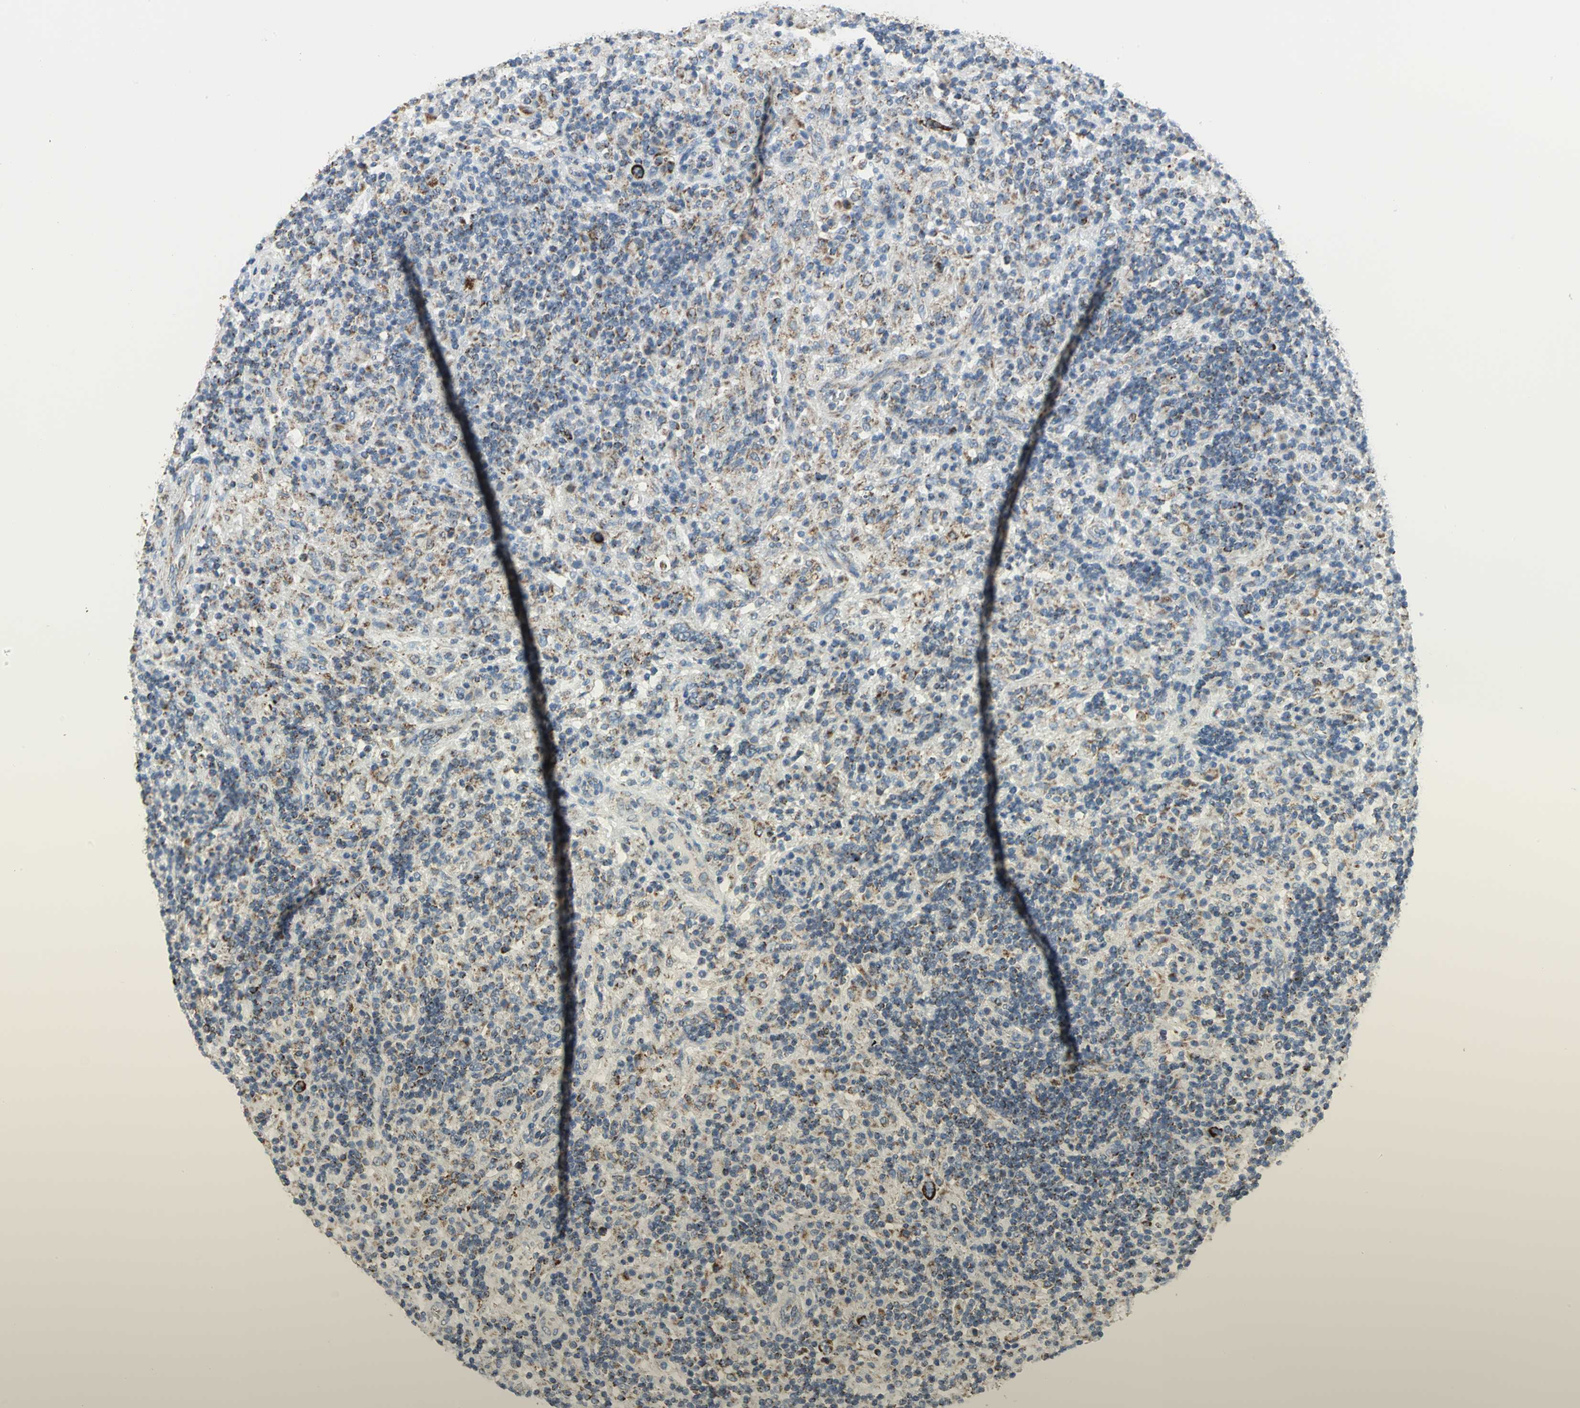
{"staining": {"intensity": "moderate", "quantity": "25%-75%", "location": "cytoplasmic/membranous"}, "tissue": "lymphoma", "cell_type": "Tumor cells", "image_type": "cancer", "snomed": [{"axis": "morphology", "description": "Hodgkin's disease, NOS"}, {"axis": "topography", "description": "Lymph node"}], "caption": "Moderate cytoplasmic/membranous positivity for a protein is appreciated in approximately 25%-75% of tumor cells of lymphoma using IHC.", "gene": "NTRK1", "patient": {"sex": "male", "age": 70}}